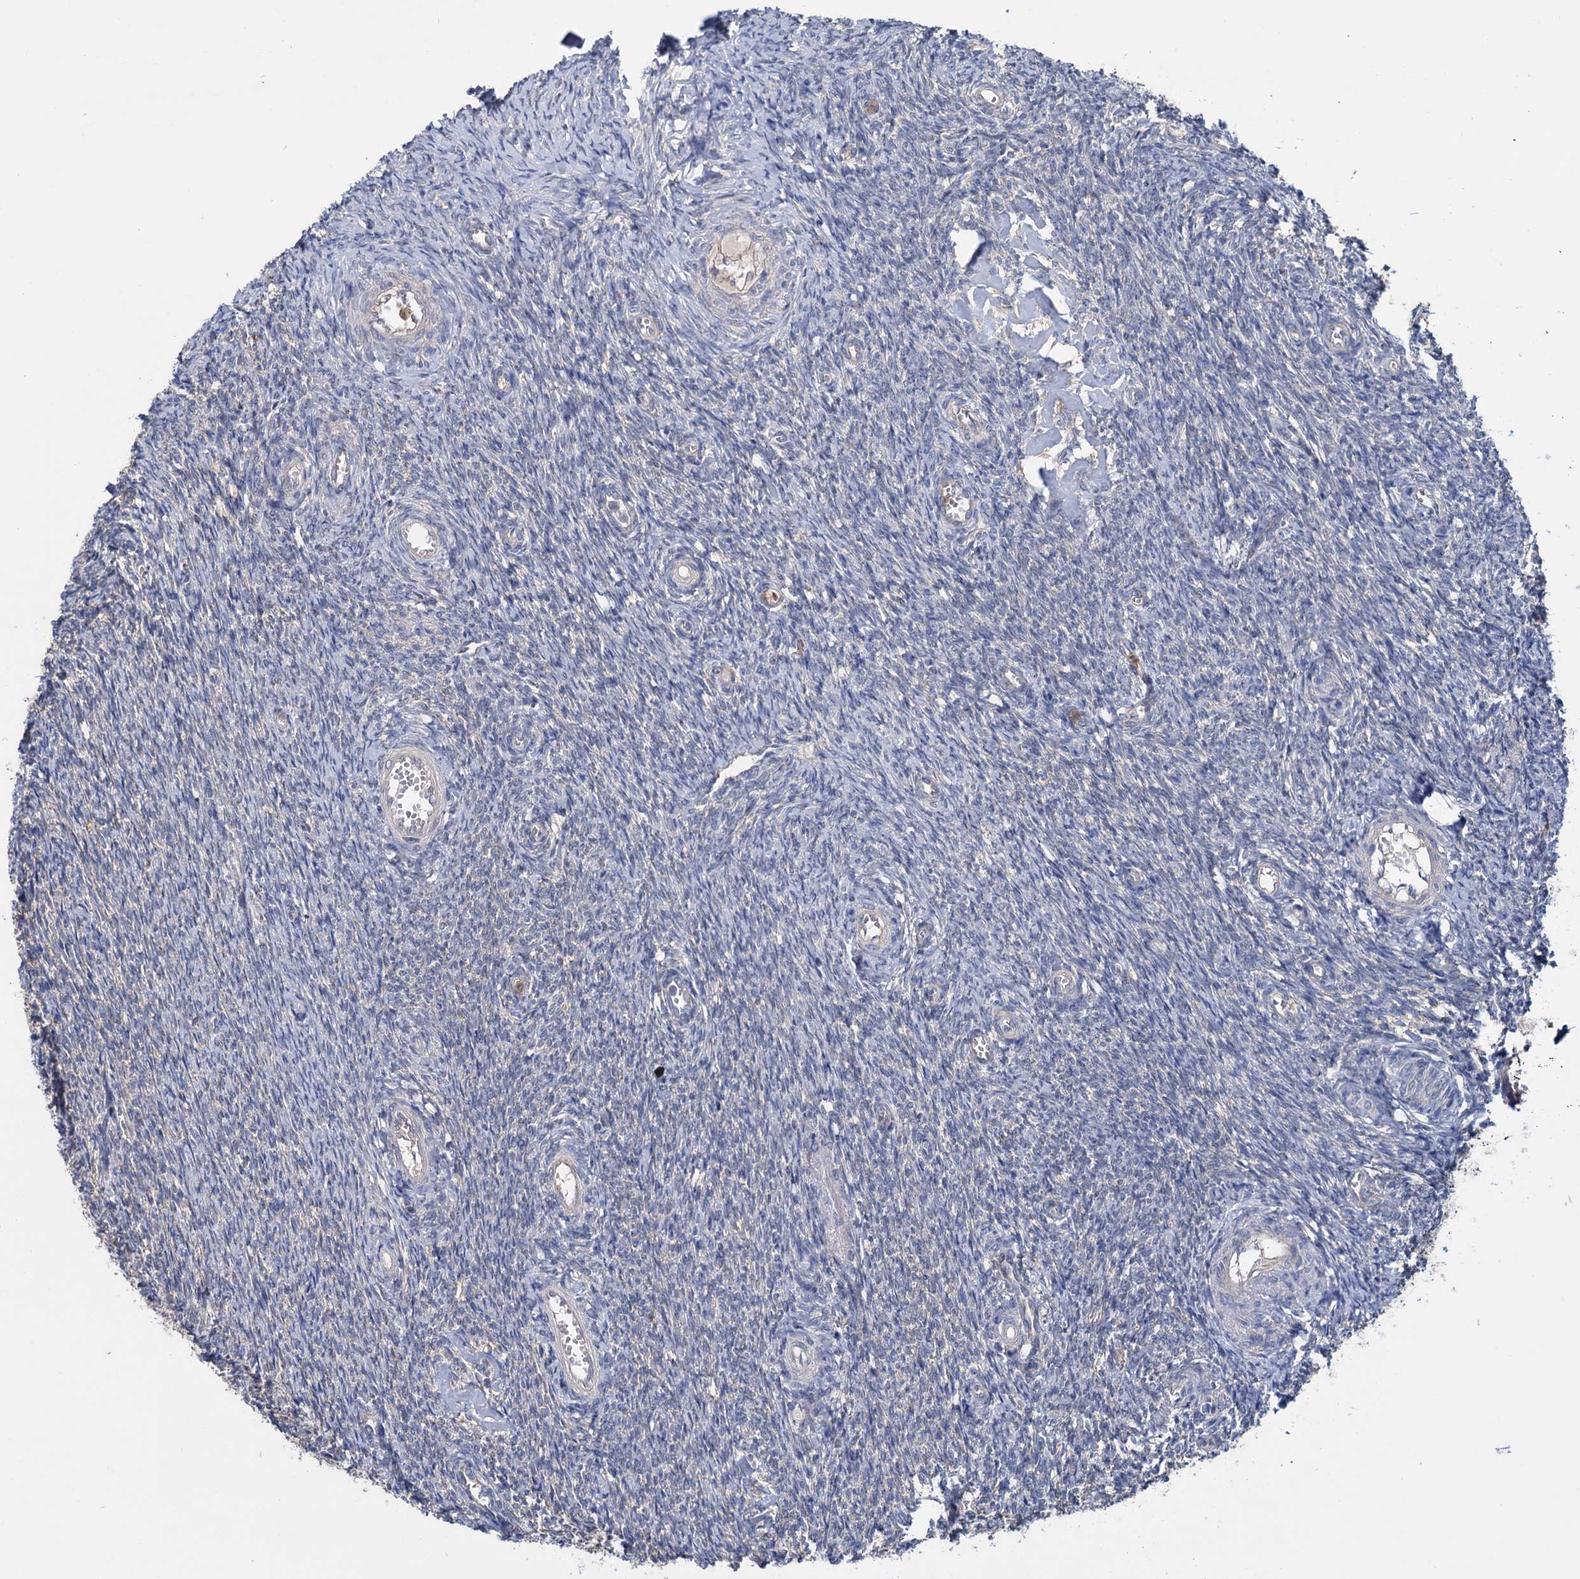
{"staining": {"intensity": "negative", "quantity": "none", "location": "none"}, "tissue": "ovary", "cell_type": "Ovarian stroma cells", "image_type": "normal", "snomed": [{"axis": "morphology", "description": "Normal tissue, NOS"}, {"axis": "topography", "description": "Ovary"}], "caption": "This is a image of immunohistochemistry staining of normal ovary, which shows no positivity in ovarian stroma cells.", "gene": "DYNC2H1", "patient": {"sex": "female", "age": 44}}